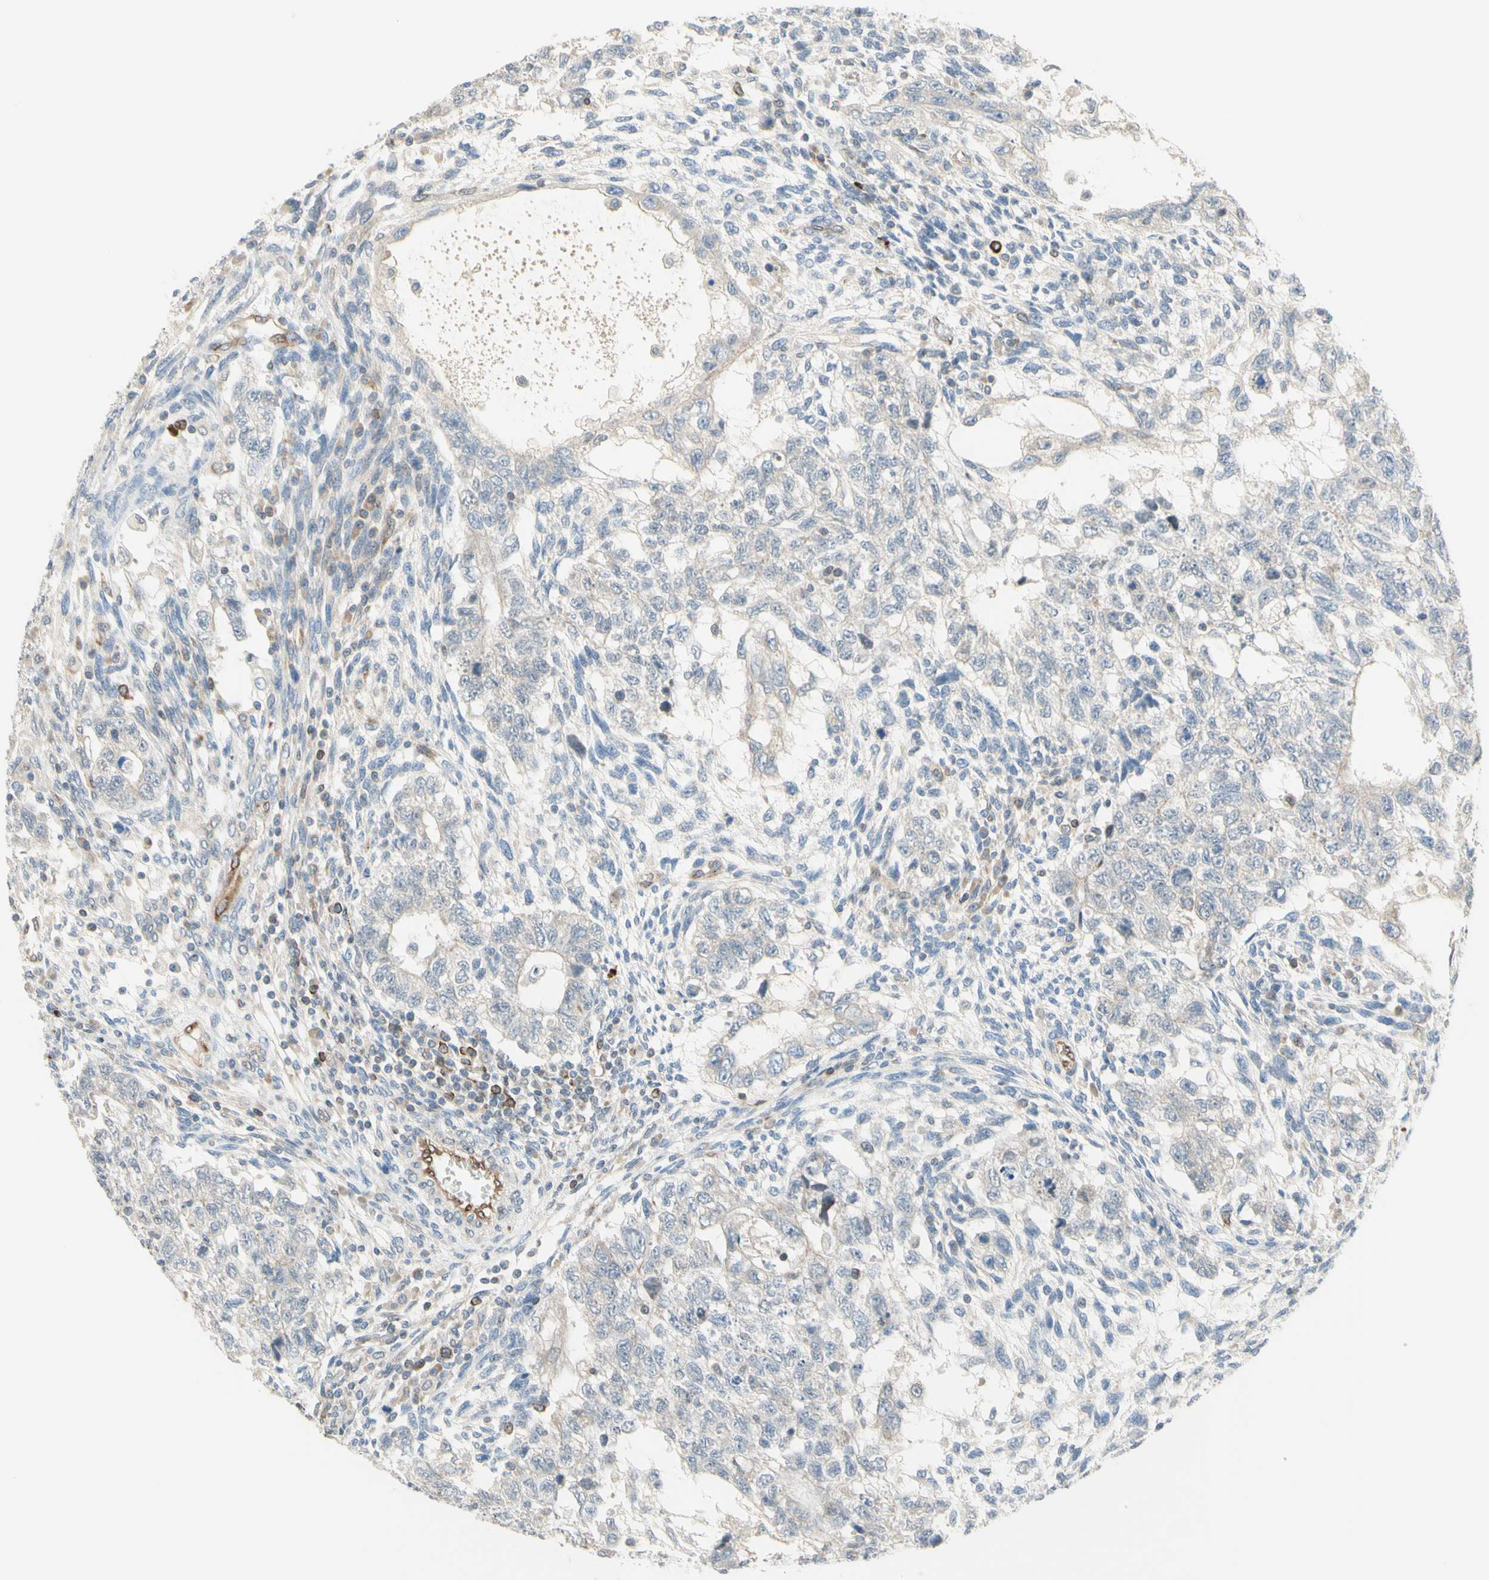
{"staining": {"intensity": "negative", "quantity": "none", "location": "none"}, "tissue": "testis cancer", "cell_type": "Tumor cells", "image_type": "cancer", "snomed": [{"axis": "morphology", "description": "Normal tissue, NOS"}, {"axis": "morphology", "description": "Carcinoma, Embryonal, NOS"}, {"axis": "topography", "description": "Testis"}], "caption": "An IHC photomicrograph of testis embryonal carcinoma is shown. There is no staining in tumor cells of testis embryonal carcinoma.", "gene": "TRAF2", "patient": {"sex": "male", "age": 36}}